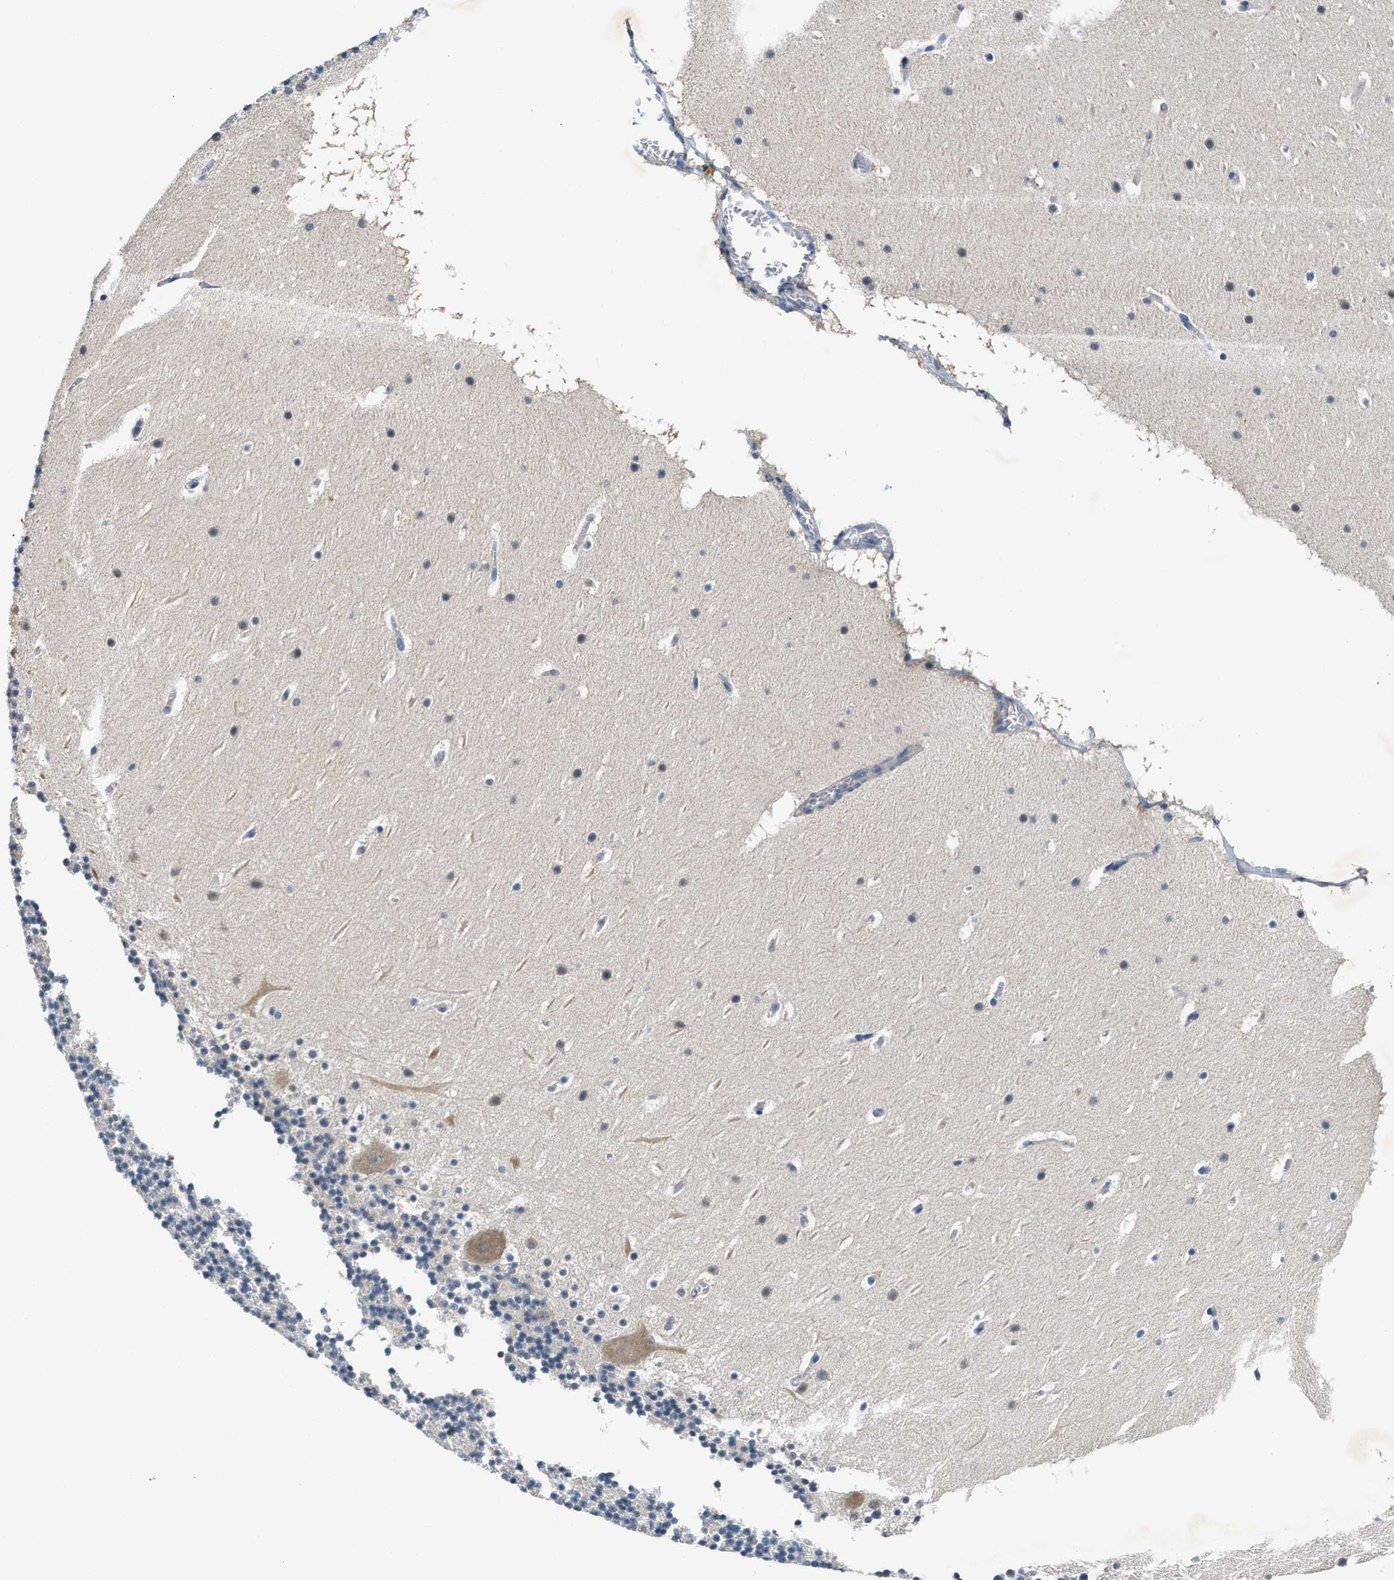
{"staining": {"intensity": "negative", "quantity": "none", "location": "none"}, "tissue": "cerebellum", "cell_type": "Cells in granular layer", "image_type": "normal", "snomed": [{"axis": "morphology", "description": "Normal tissue, NOS"}, {"axis": "topography", "description": "Cerebellum"}], "caption": "Protein analysis of normal cerebellum demonstrates no significant expression in cells in granular layer.", "gene": "INHA", "patient": {"sex": "male", "age": 45}}